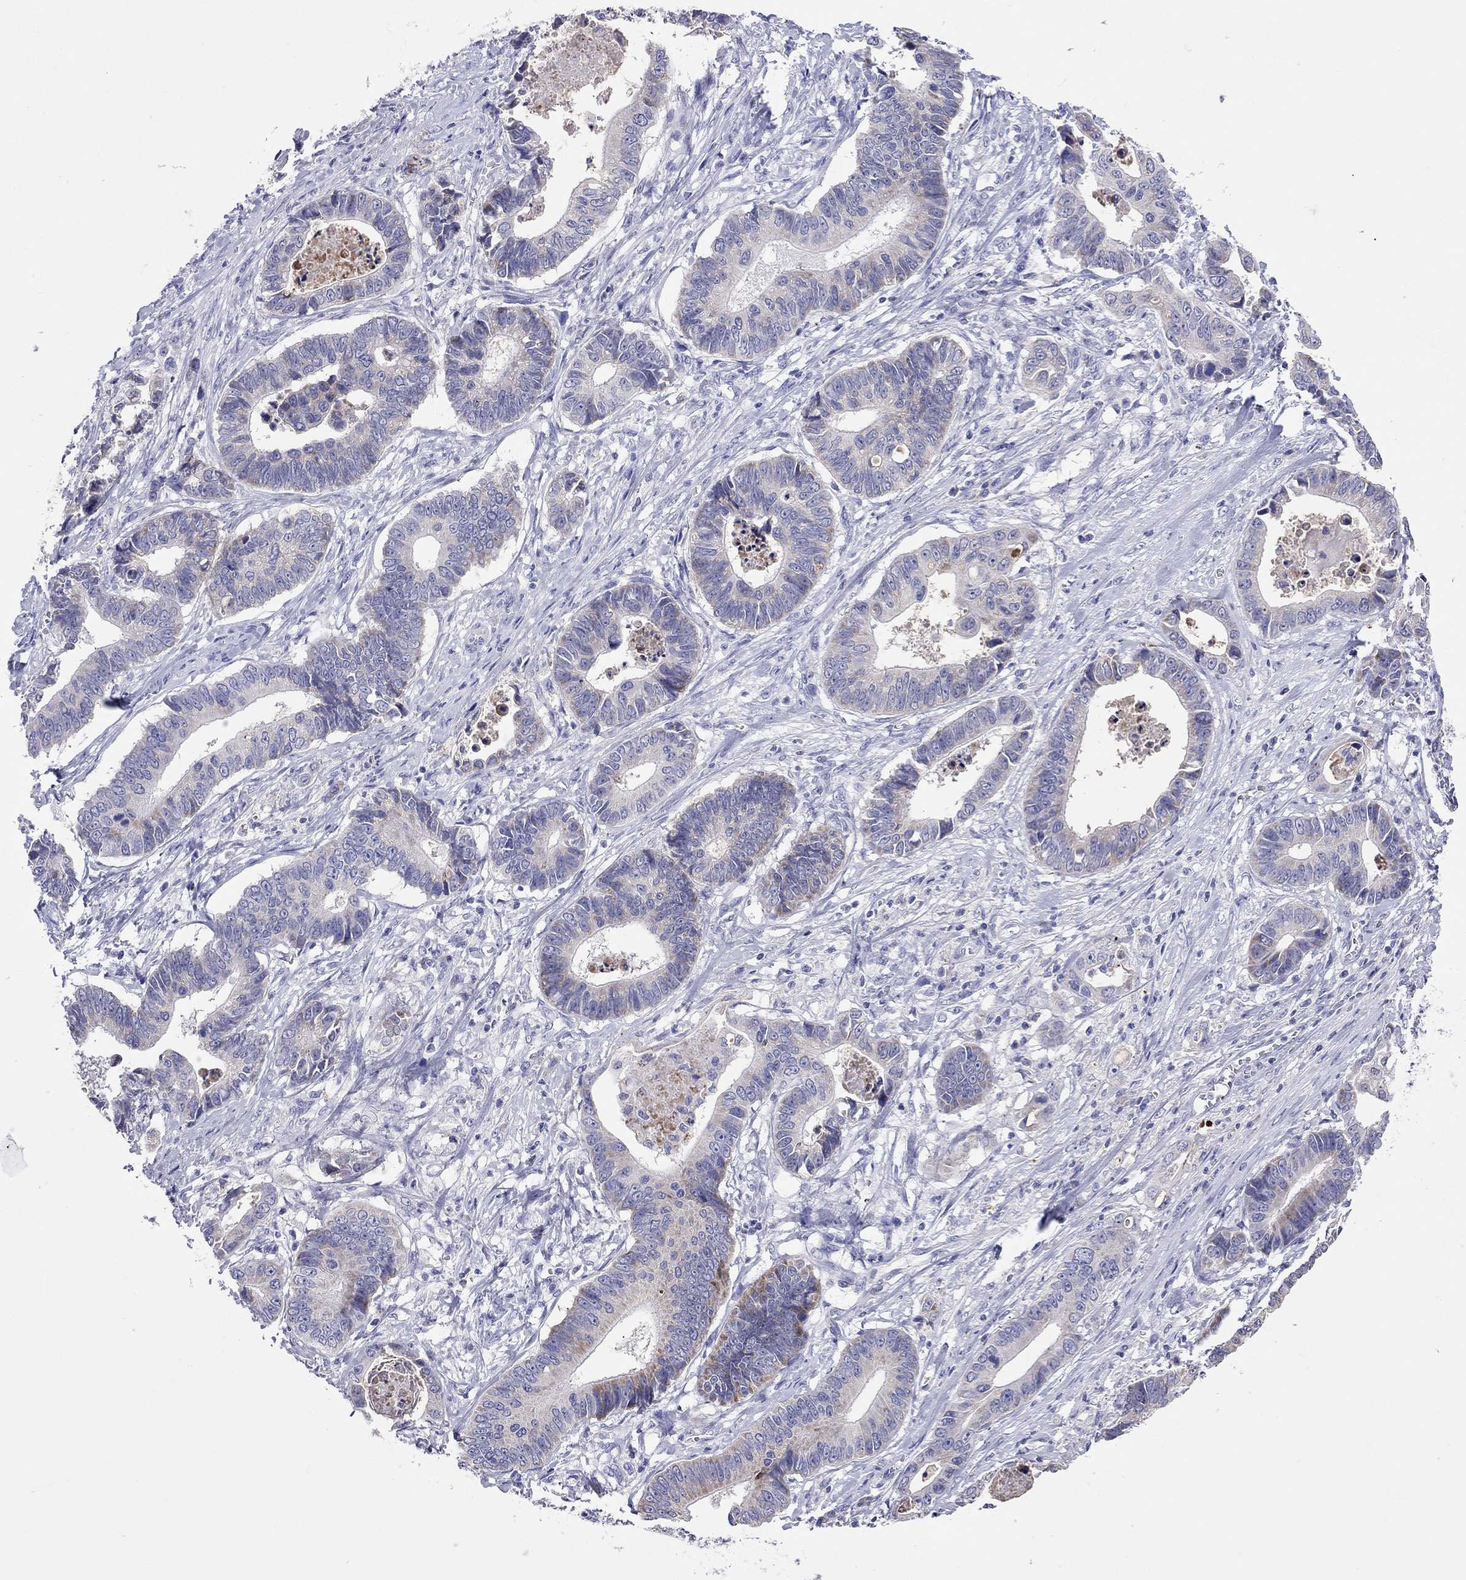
{"staining": {"intensity": "negative", "quantity": "none", "location": "none"}, "tissue": "stomach cancer", "cell_type": "Tumor cells", "image_type": "cancer", "snomed": [{"axis": "morphology", "description": "Adenocarcinoma, NOS"}, {"axis": "topography", "description": "Stomach"}], "caption": "Immunohistochemistry of adenocarcinoma (stomach) exhibits no staining in tumor cells.", "gene": "COL9A1", "patient": {"sex": "male", "age": 84}}